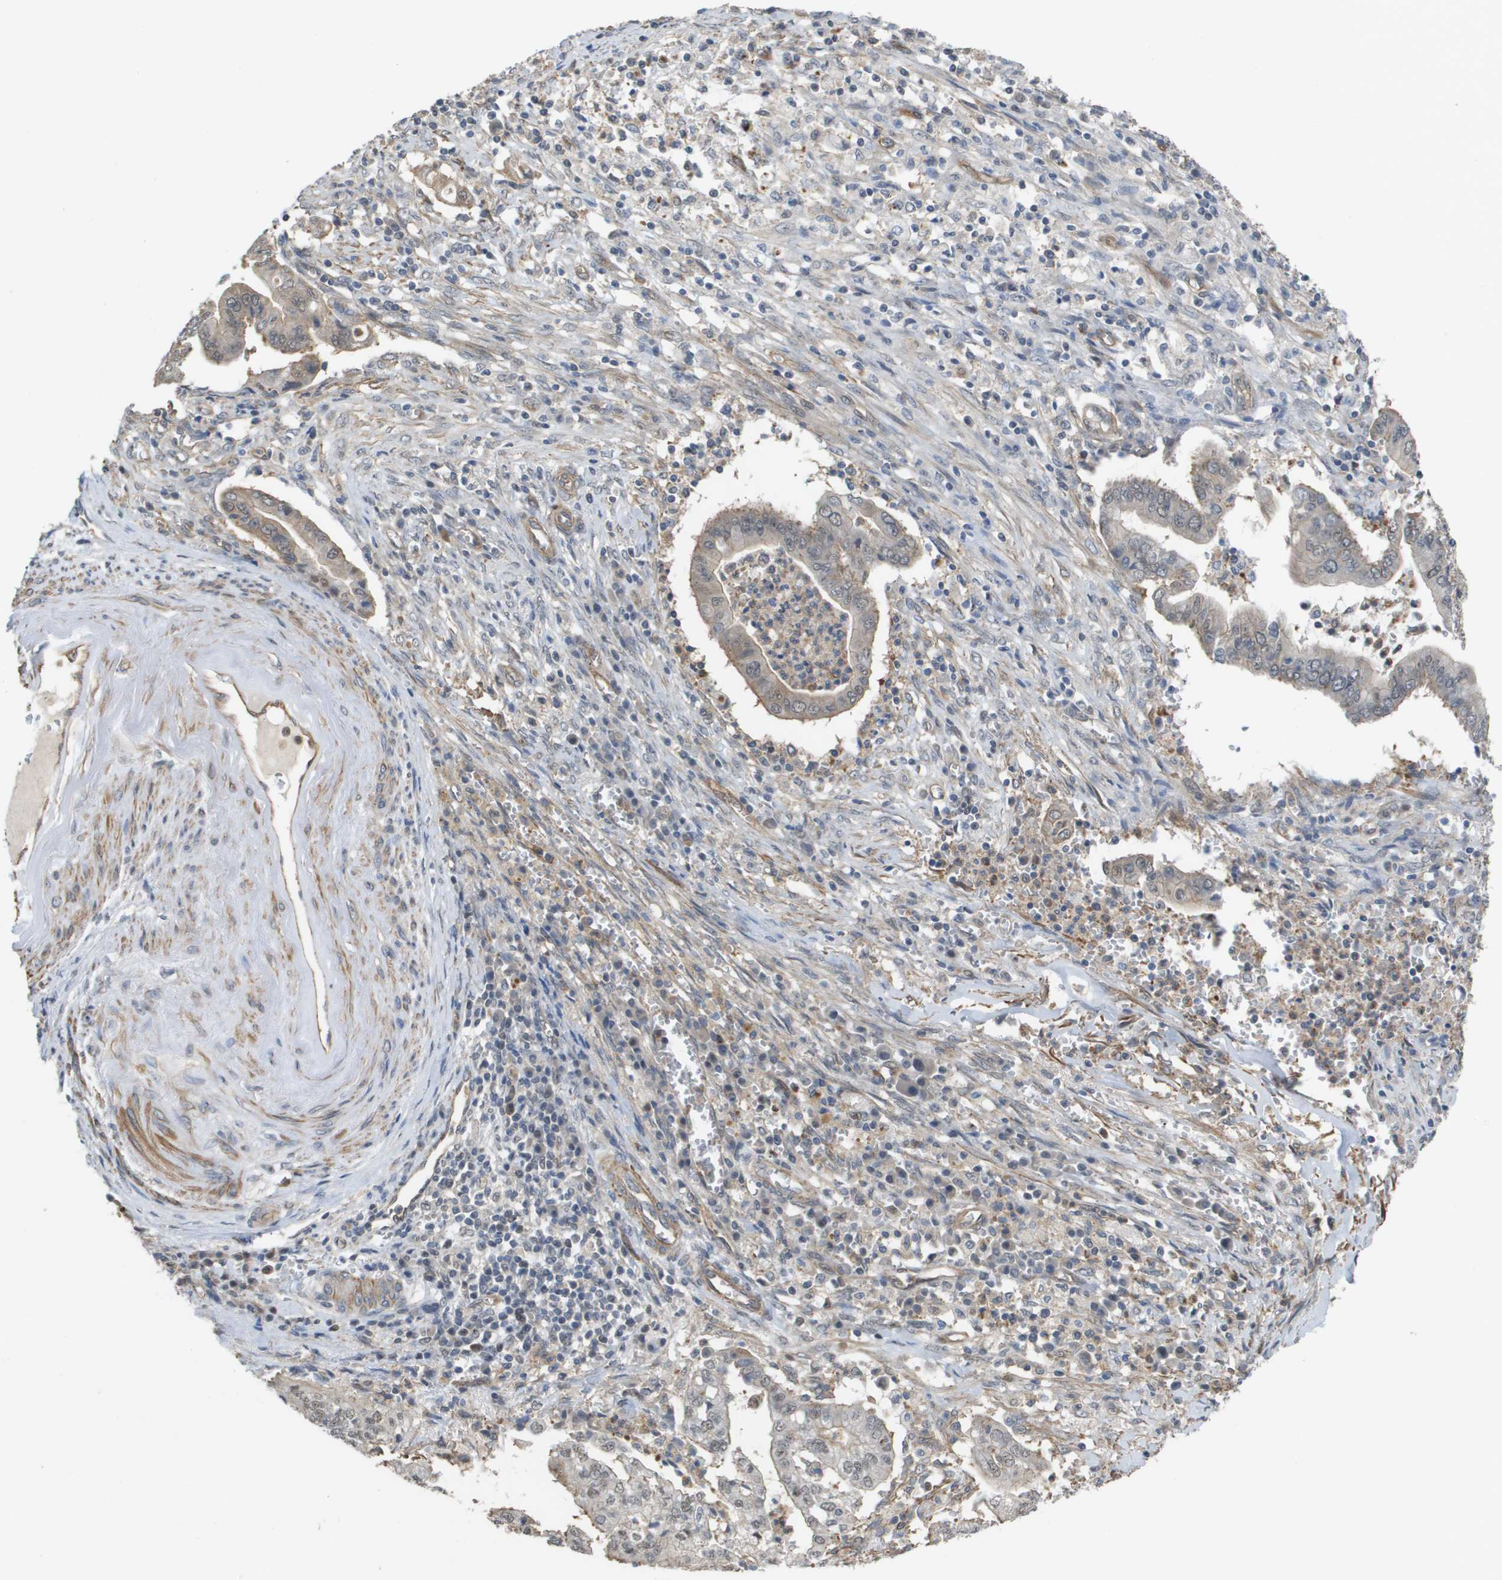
{"staining": {"intensity": "weak", "quantity": "<25%", "location": "nuclear"}, "tissue": "cervical cancer", "cell_type": "Tumor cells", "image_type": "cancer", "snomed": [{"axis": "morphology", "description": "Adenocarcinoma, NOS"}, {"axis": "topography", "description": "Cervix"}], "caption": "This is an IHC micrograph of adenocarcinoma (cervical). There is no staining in tumor cells.", "gene": "RNF112", "patient": {"sex": "female", "age": 44}}